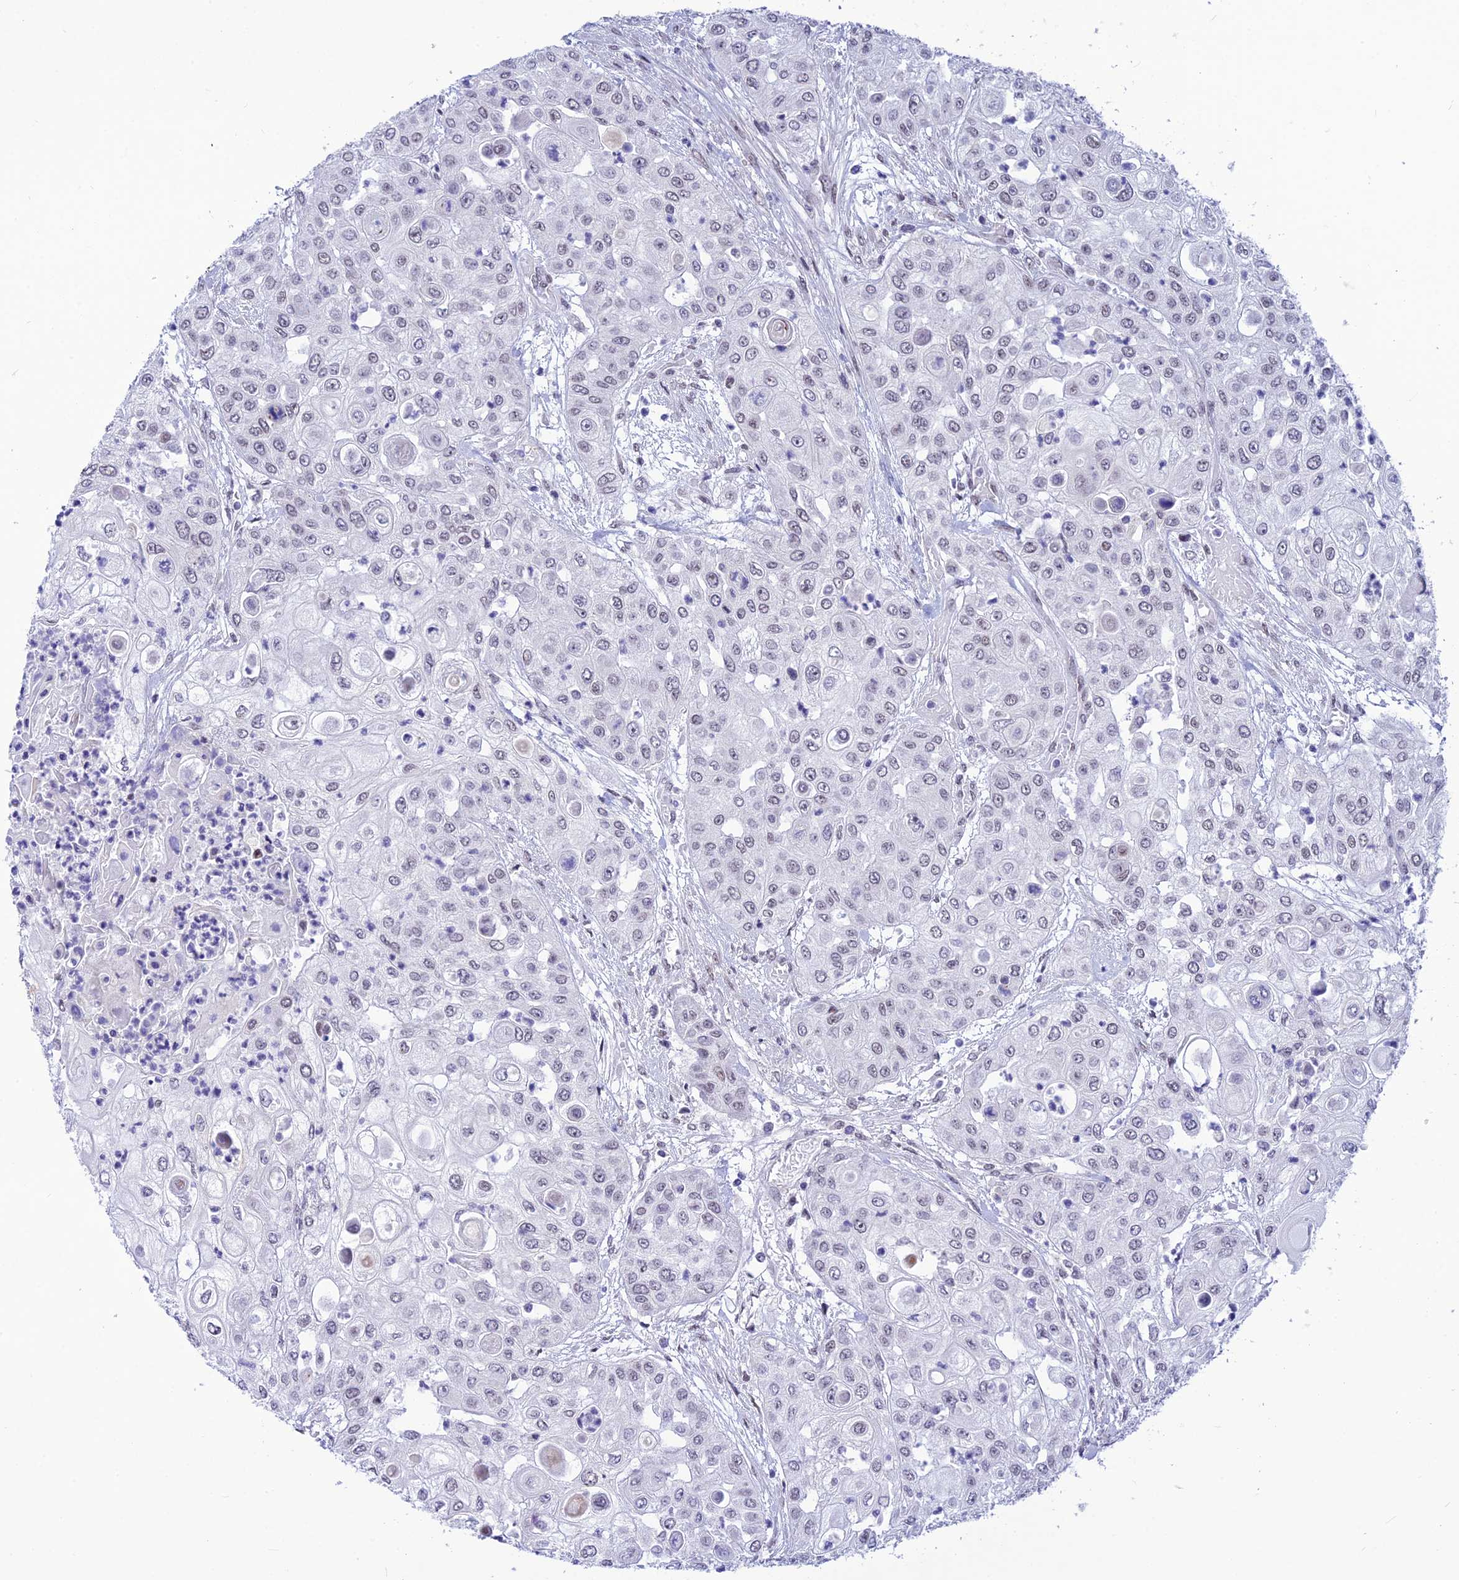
{"staining": {"intensity": "negative", "quantity": "none", "location": "none"}, "tissue": "urothelial cancer", "cell_type": "Tumor cells", "image_type": "cancer", "snomed": [{"axis": "morphology", "description": "Urothelial carcinoma, High grade"}, {"axis": "topography", "description": "Urinary bladder"}], "caption": "The image demonstrates no staining of tumor cells in urothelial cancer.", "gene": "KCTD13", "patient": {"sex": "female", "age": 79}}